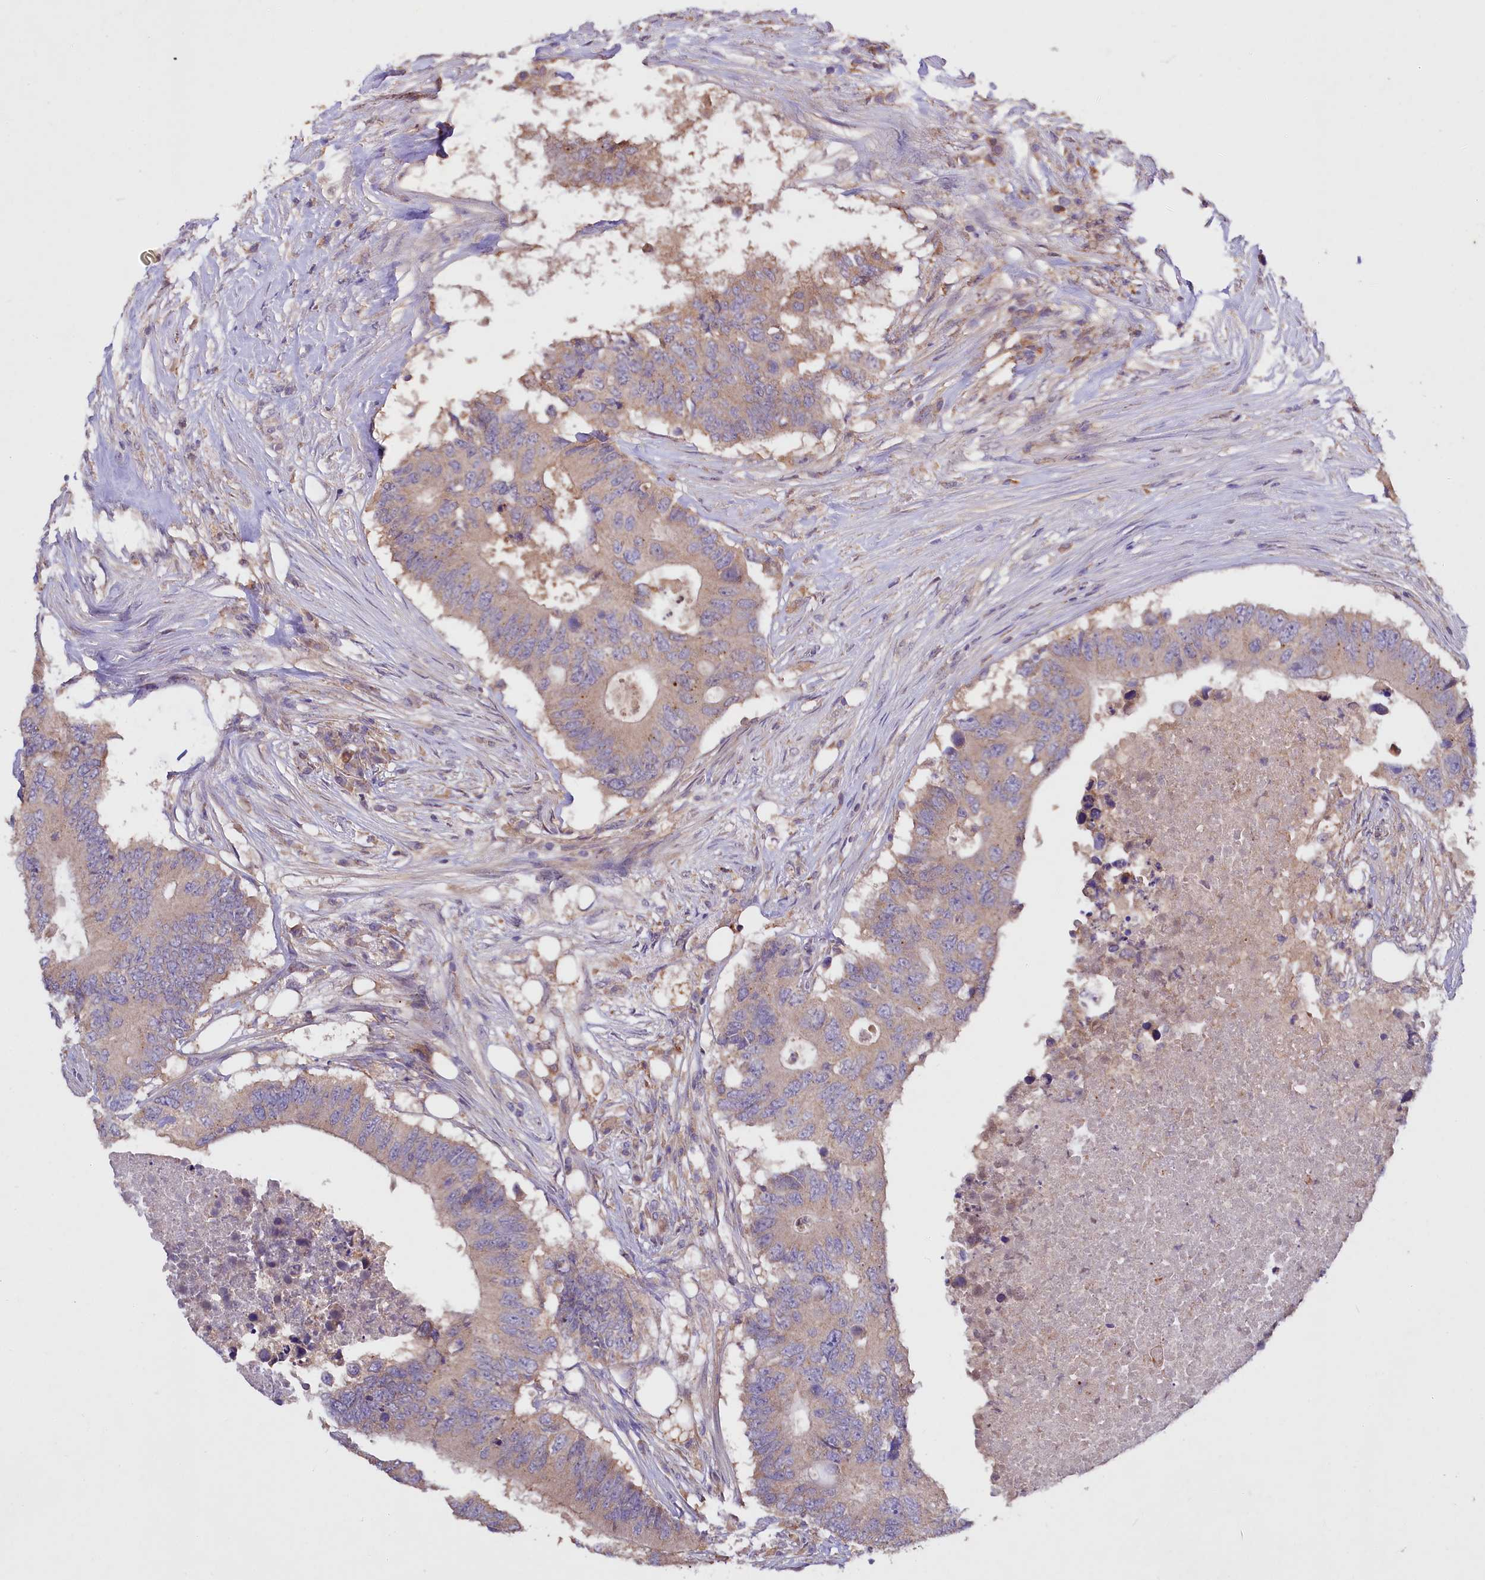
{"staining": {"intensity": "weak", "quantity": "<25%", "location": "cytoplasmic/membranous"}, "tissue": "colorectal cancer", "cell_type": "Tumor cells", "image_type": "cancer", "snomed": [{"axis": "morphology", "description": "Adenocarcinoma, NOS"}, {"axis": "topography", "description": "Colon"}], "caption": "The micrograph exhibits no significant positivity in tumor cells of colorectal cancer (adenocarcinoma).", "gene": "ETFBKMT", "patient": {"sex": "male", "age": 71}}